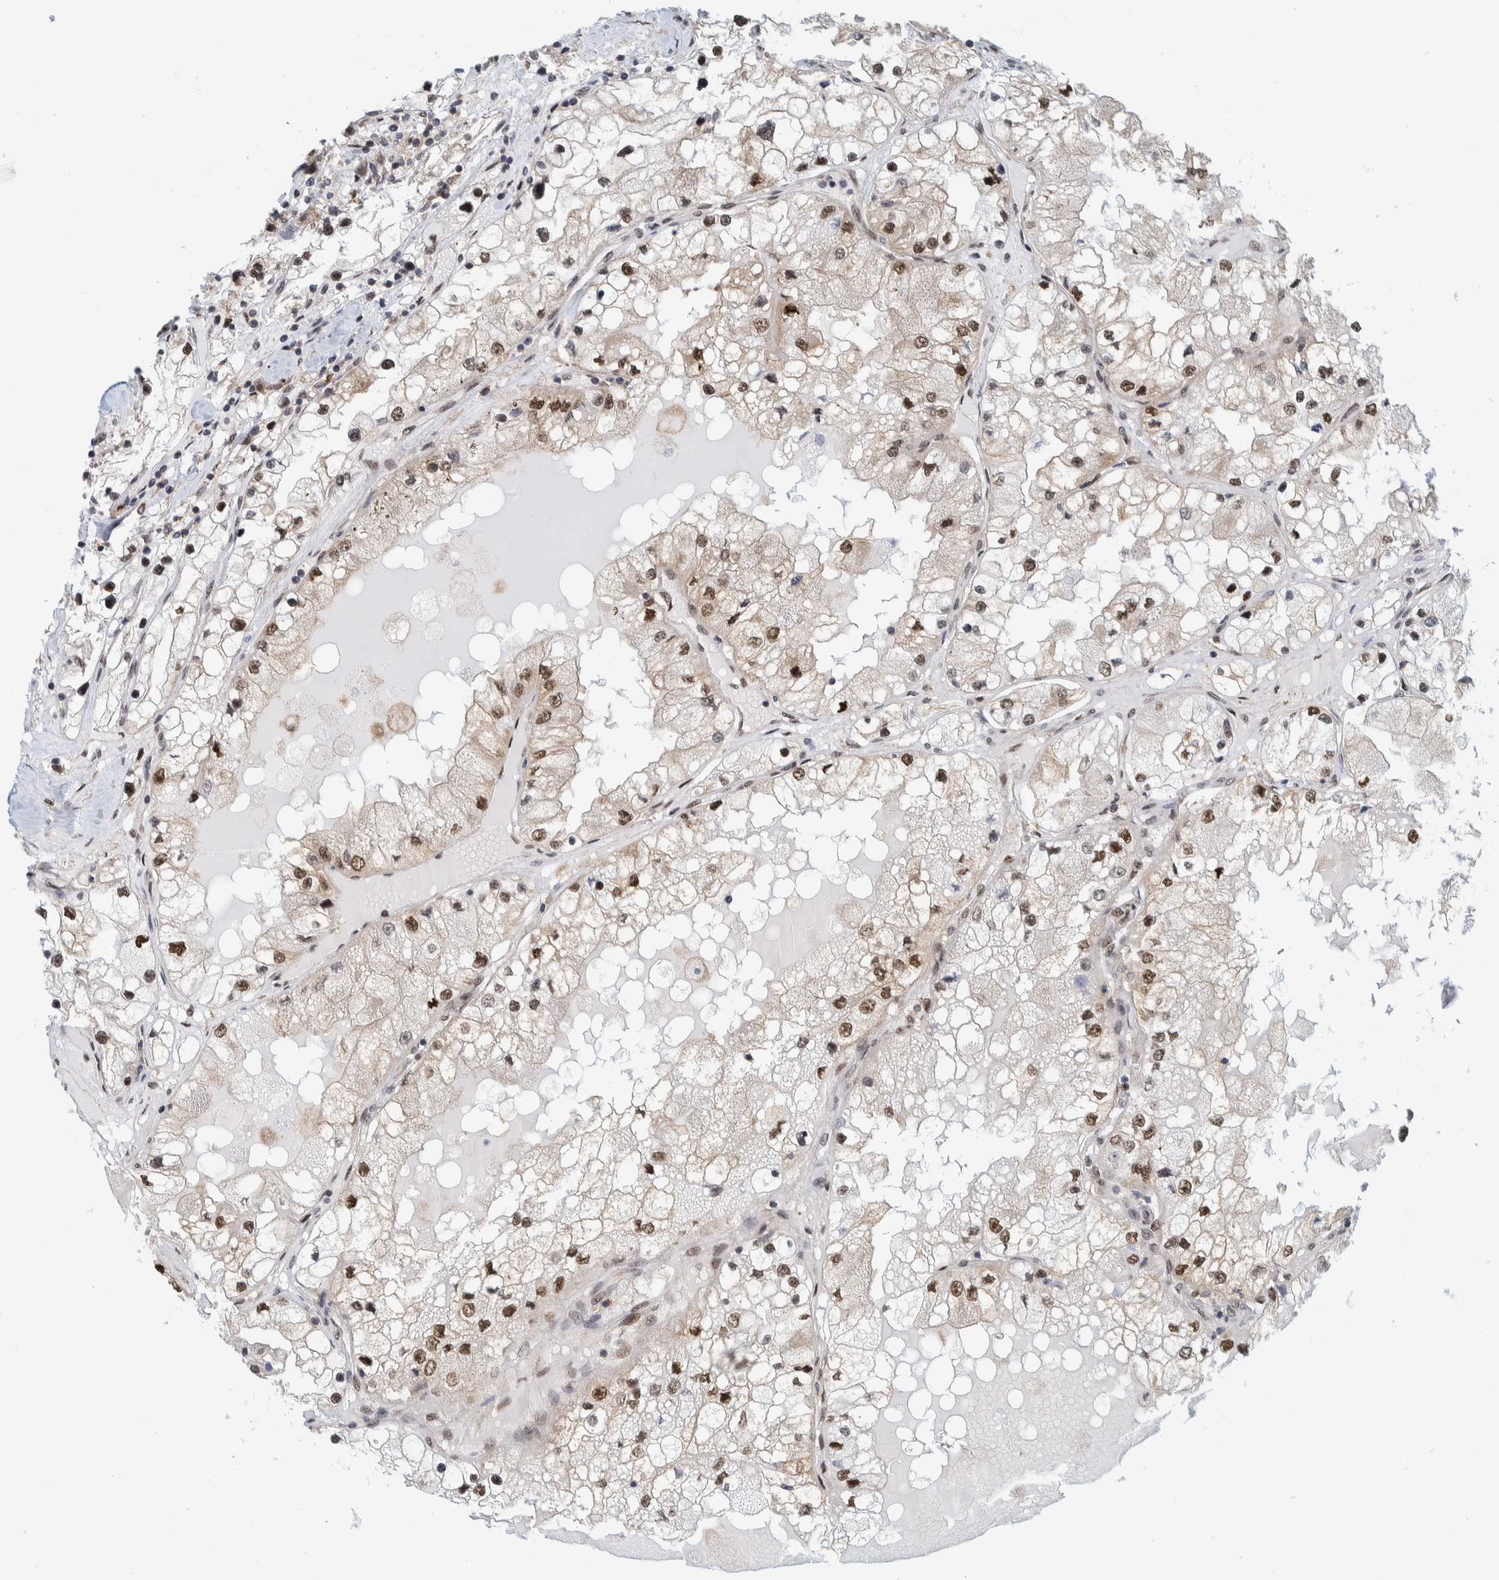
{"staining": {"intensity": "moderate", "quantity": ">75%", "location": "nuclear"}, "tissue": "renal cancer", "cell_type": "Tumor cells", "image_type": "cancer", "snomed": [{"axis": "morphology", "description": "Adenocarcinoma, NOS"}, {"axis": "topography", "description": "Kidney"}], "caption": "This photomicrograph exhibits immunohistochemistry staining of renal cancer (adenocarcinoma), with medium moderate nuclear staining in approximately >75% of tumor cells.", "gene": "COPS3", "patient": {"sex": "male", "age": 68}}